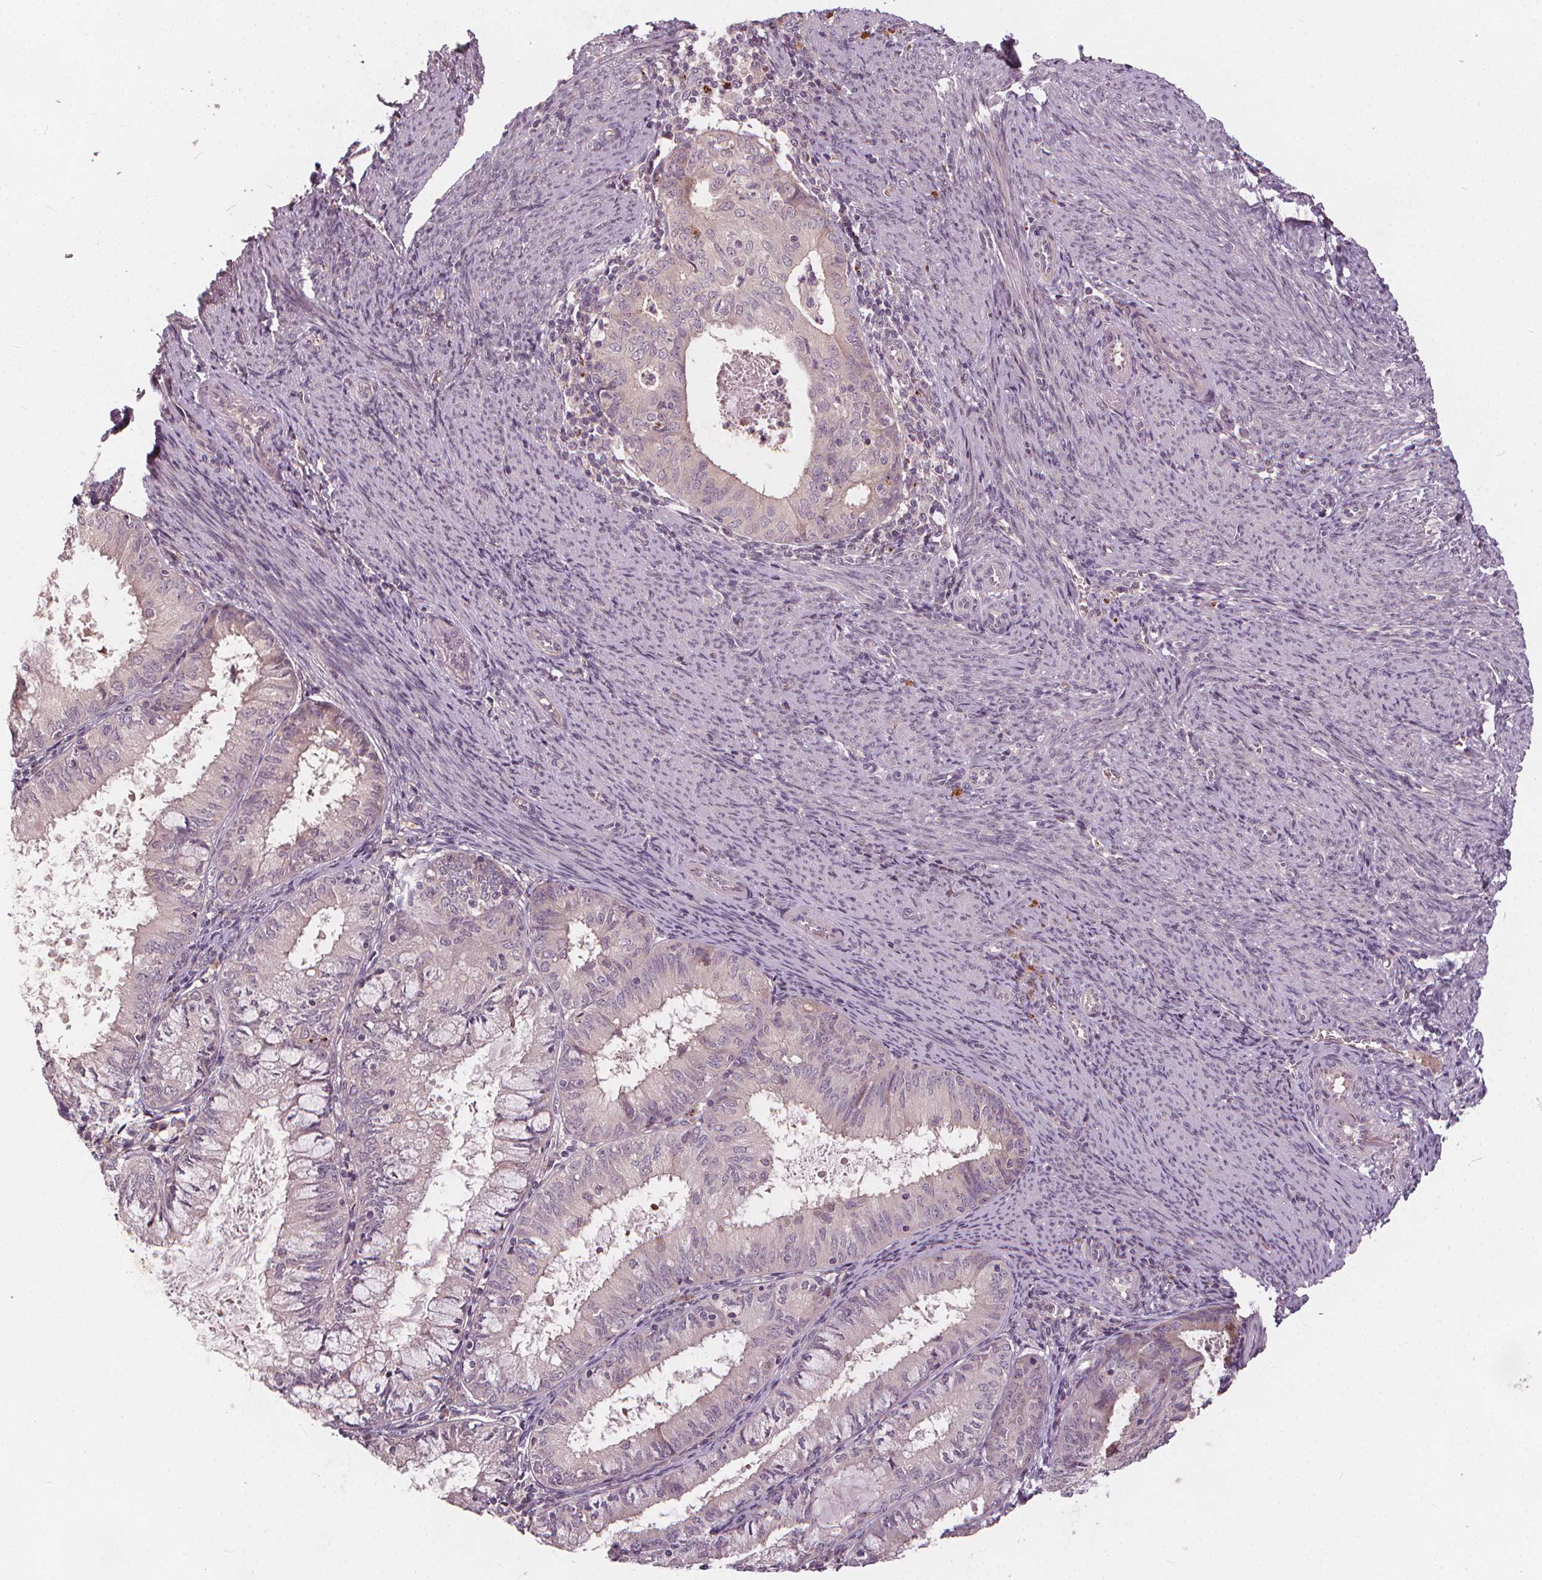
{"staining": {"intensity": "negative", "quantity": "none", "location": "none"}, "tissue": "endometrial cancer", "cell_type": "Tumor cells", "image_type": "cancer", "snomed": [{"axis": "morphology", "description": "Adenocarcinoma, NOS"}, {"axis": "topography", "description": "Endometrium"}], "caption": "This is an immunohistochemistry (IHC) histopathology image of human endometrial cancer. There is no staining in tumor cells.", "gene": "IPO13", "patient": {"sex": "female", "age": 57}}